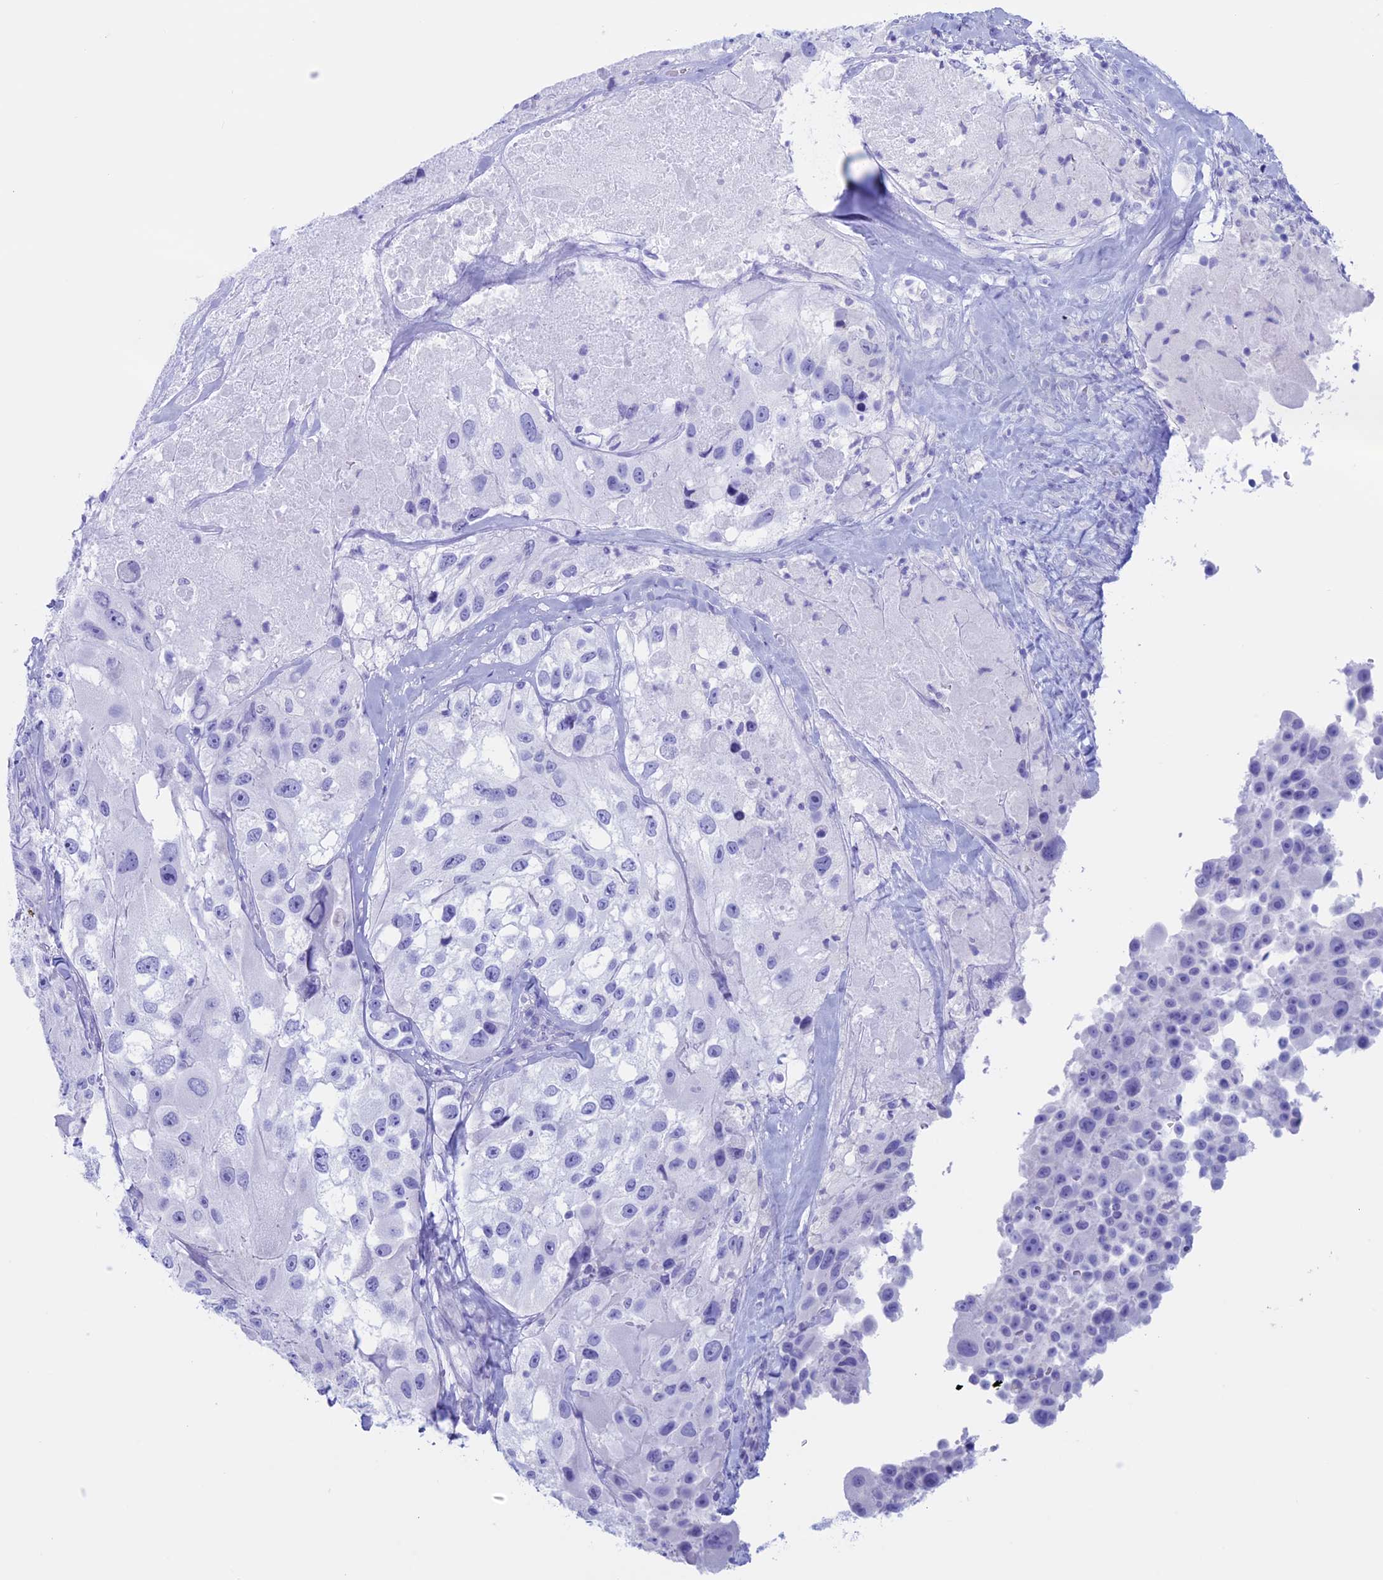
{"staining": {"intensity": "negative", "quantity": "none", "location": "none"}, "tissue": "melanoma", "cell_type": "Tumor cells", "image_type": "cancer", "snomed": [{"axis": "morphology", "description": "Malignant melanoma, Metastatic site"}, {"axis": "topography", "description": "Lymph node"}], "caption": "Human melanoma stained for a protein using immunohistochemistry exhibits no positivity in tumor cells.", "gene": "RP1", "patient": {"sex": "male", "age": 62}}